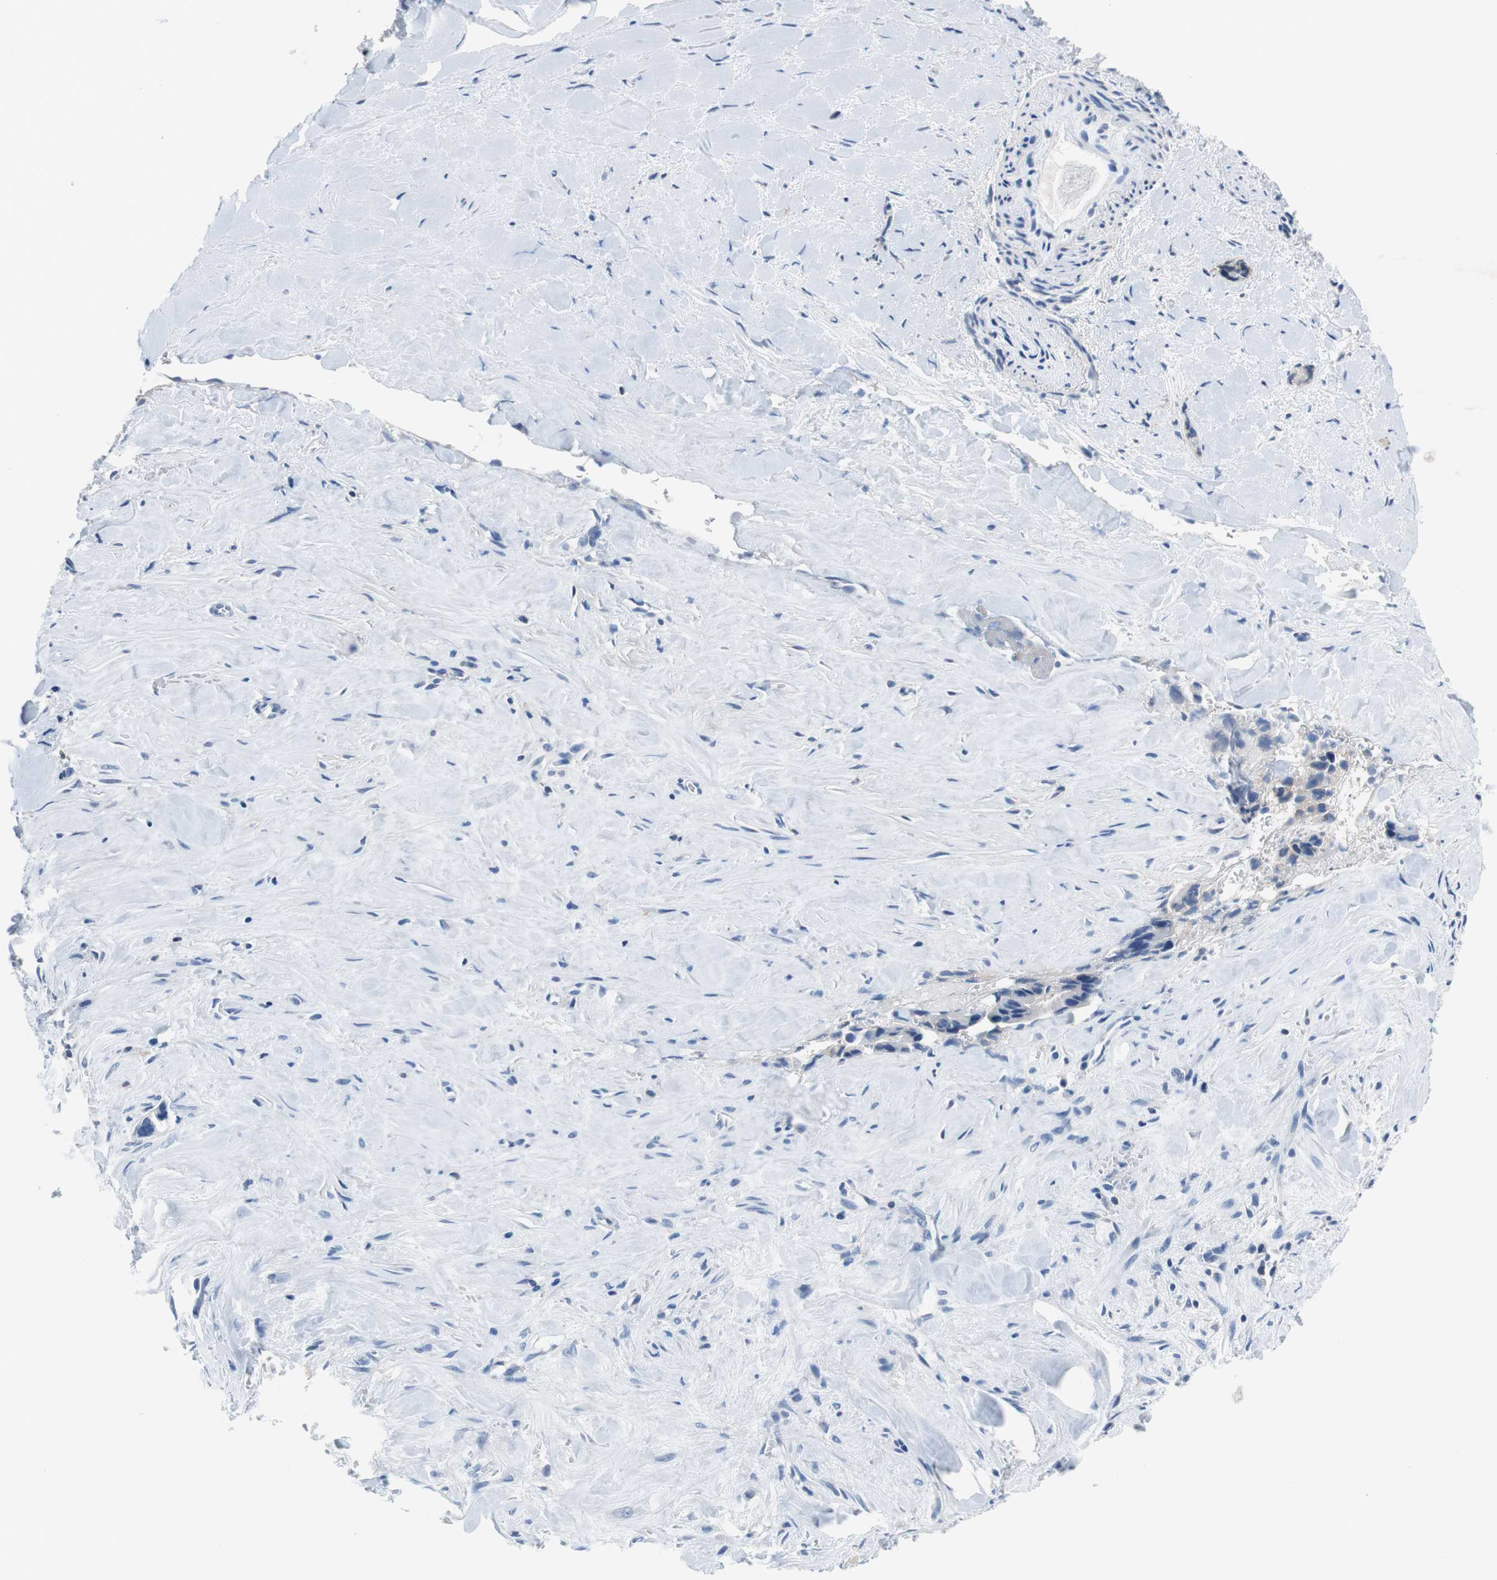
{"staining": {"intensity": "negative", "quantity": "none", "location": "none"}, "tissue": "liver cancer", "cell_type": "Tumor cells", "image_type": "cancer", "snomed": [{"axis": "morphology", "description": "Cholangiocarcinoma"}, {"axis": "topography", "description": "Liver"}], "caption": "Histopathology image shows no protein expression in tumor cells of liver cholangiocarcinoma tissue.", "gene": "PRKCA", "patient": {"sex": "female", "age": 55}}